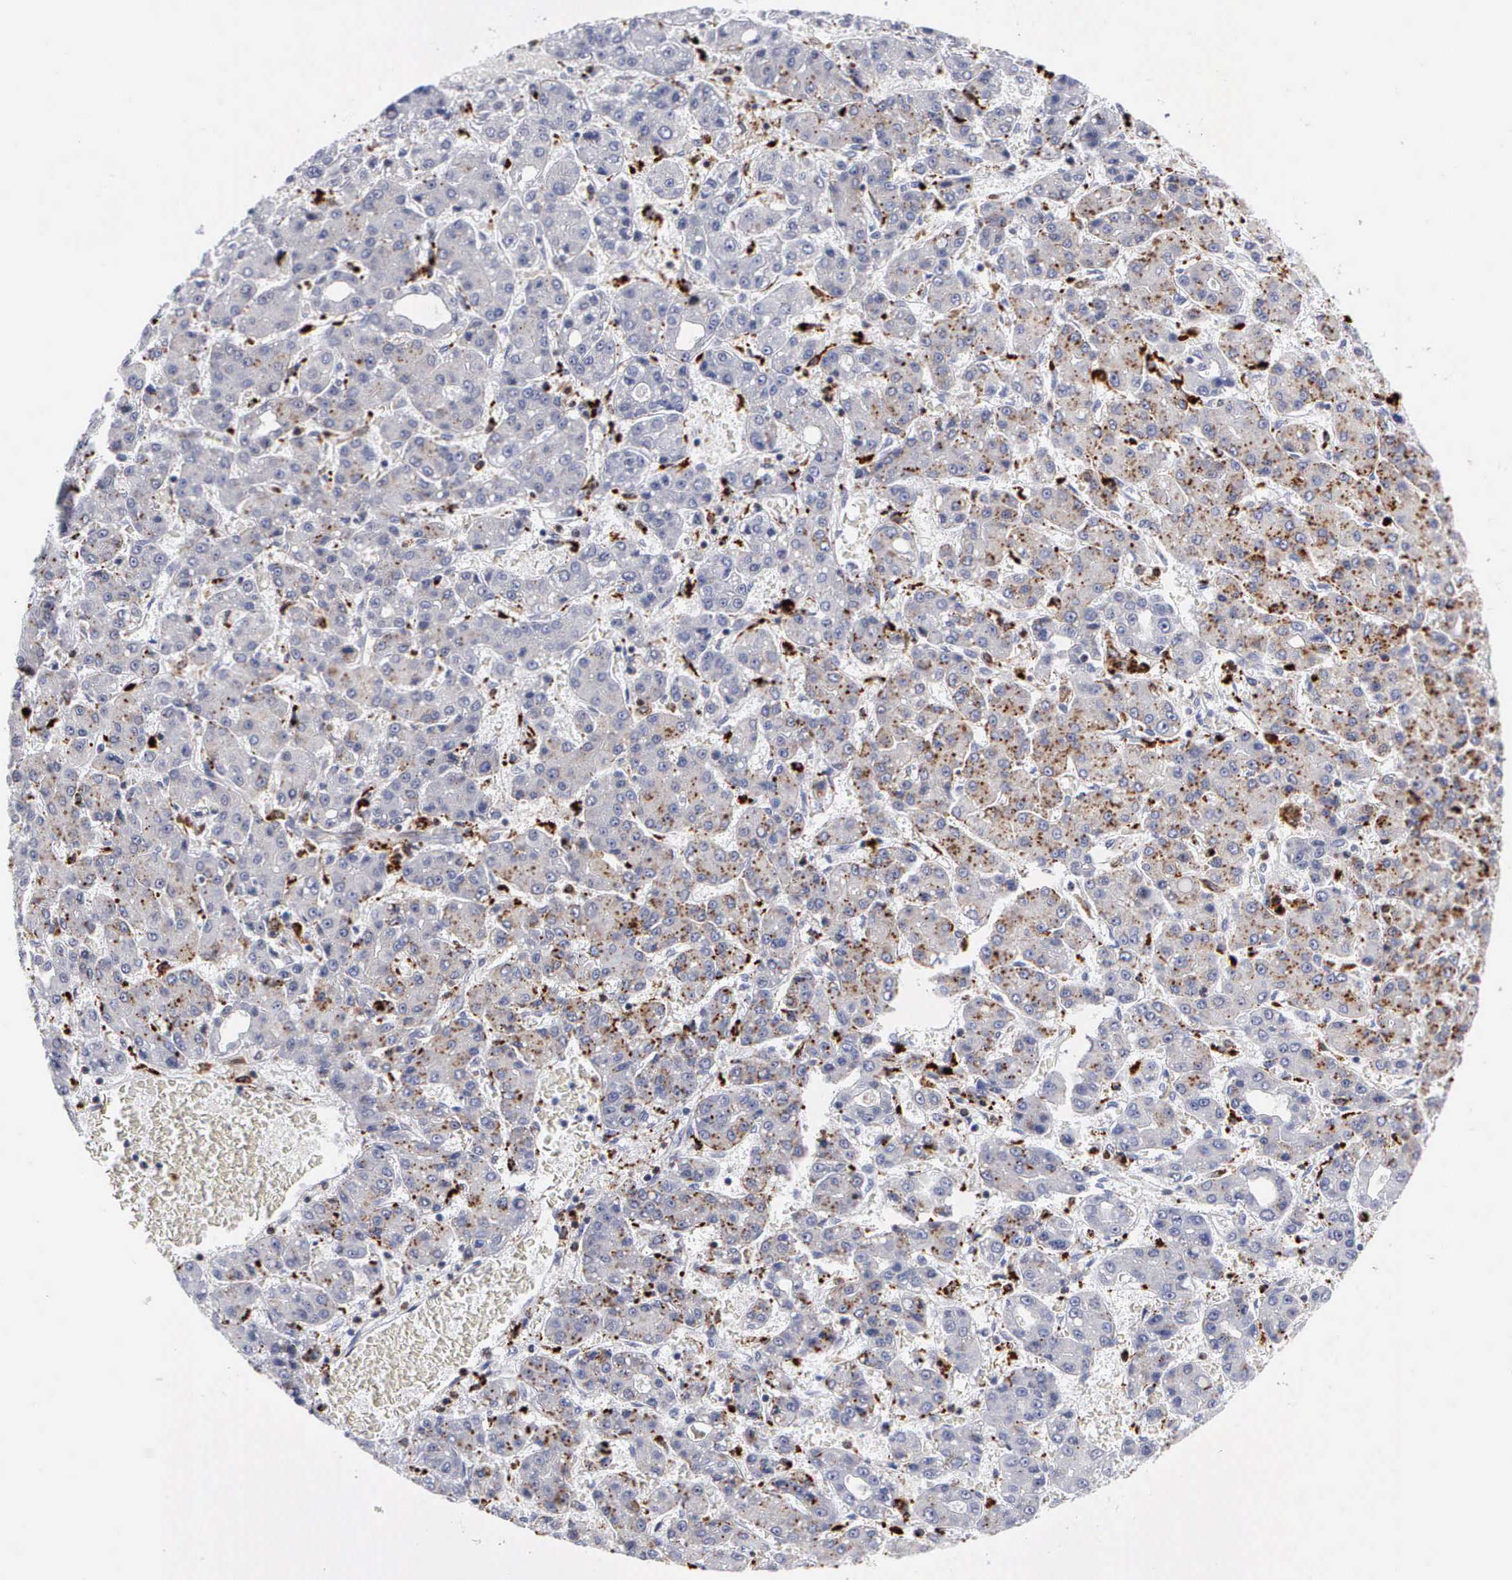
{"staining": {"intensity": "moderate", "quantity": "<25%", "location": "cytoplasmic/membranous"}, "tissue": "liver cancer", "cell_type": "Tumor cells", "image_type": "cancer", "snomed": [{"axis": "morphology", "description": "Carcinoma, Hepatocellular, NOS"}, {"axis": "topography", "description": "Liver"}], "caption": "Liver hepatocellular carcinoma stained with IHC demonstrates moderate cytoplasmic/membranous staining in about <25% of tumor cells.", "gene": "CTSH", "patient": {"sex": "male", "age": 69}}